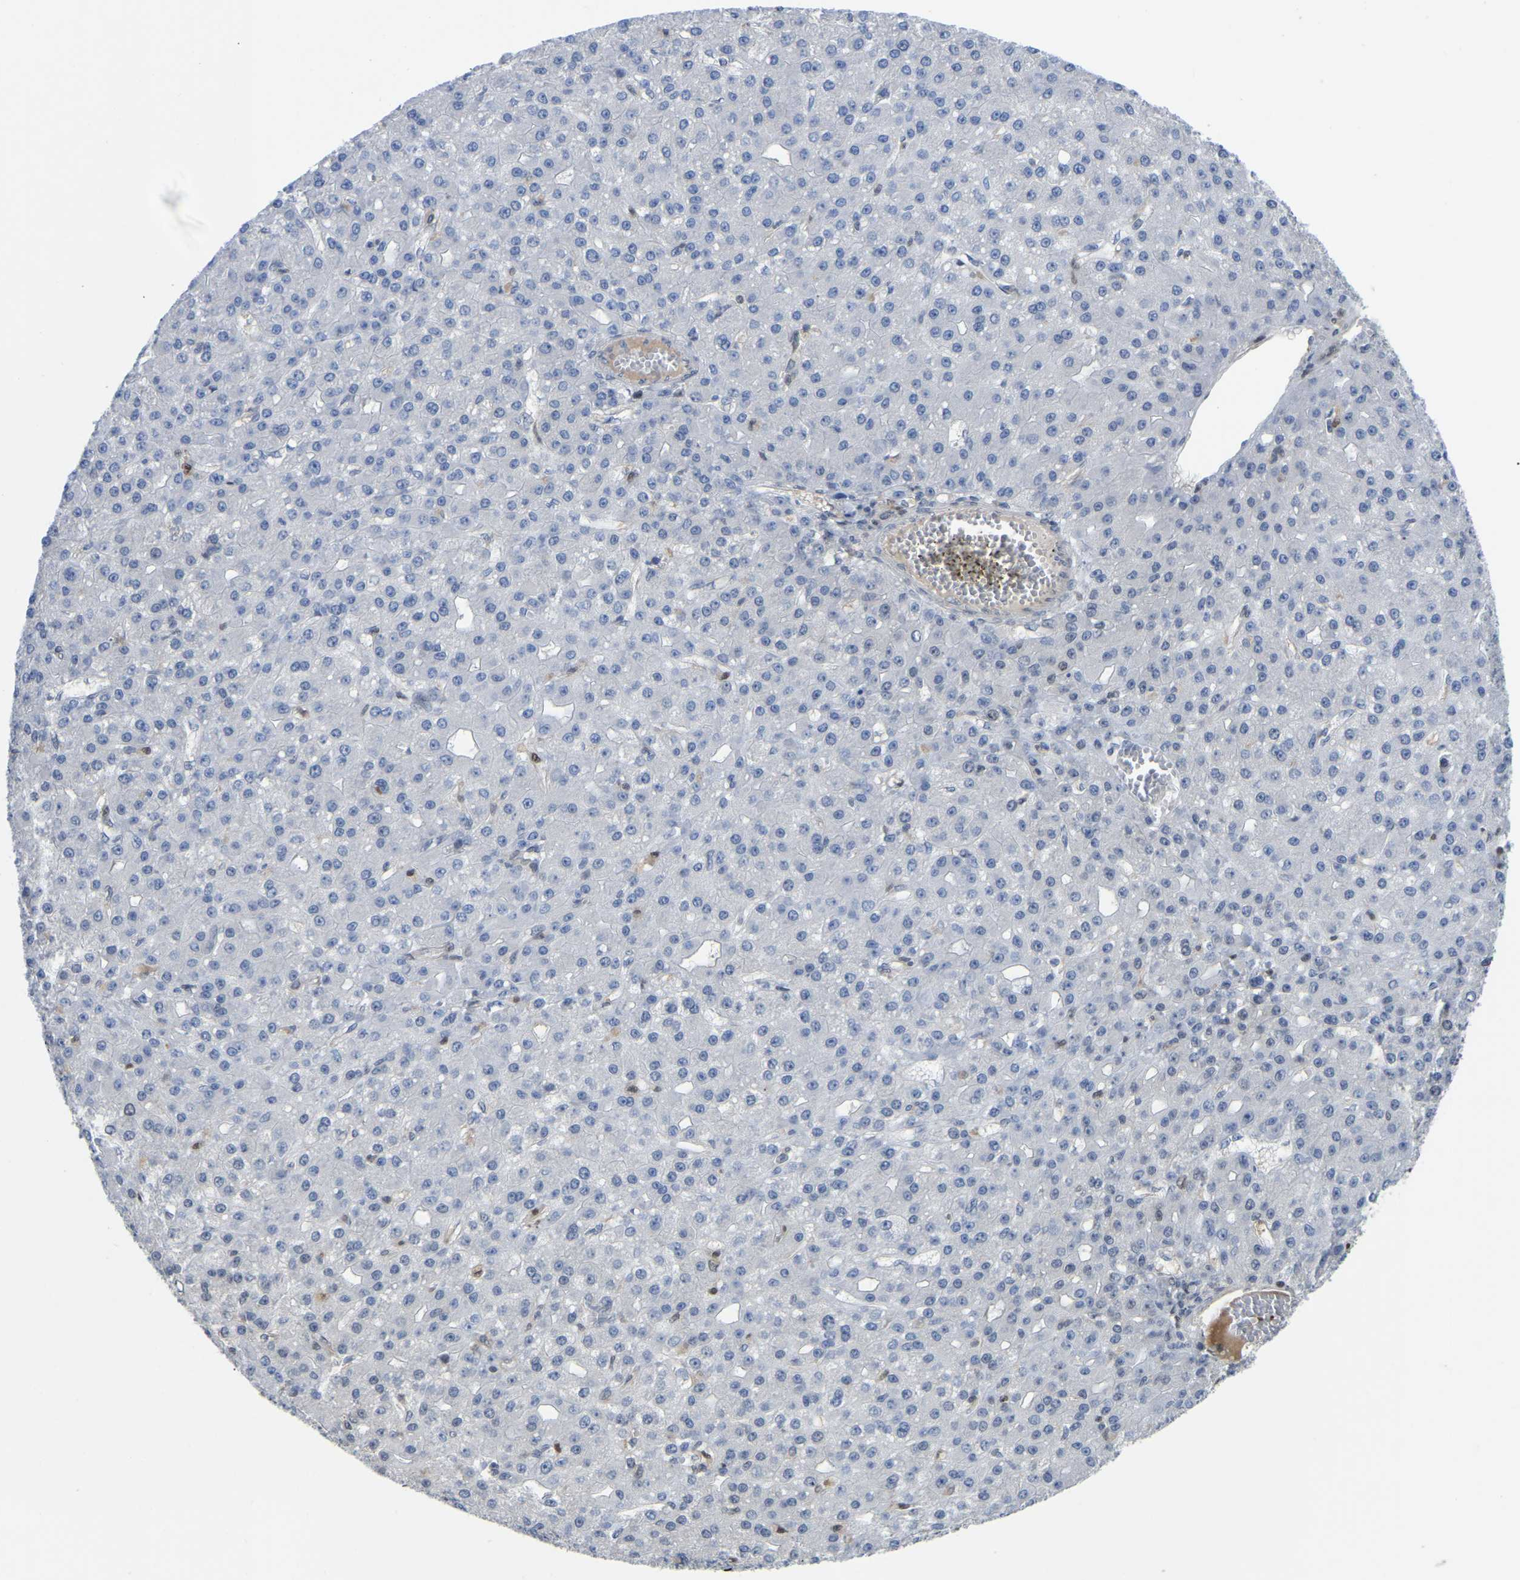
{"staining": {"intensity": "negative", "quantity": "none", "location": "none"}, "tissue": "liver cancer", "cell_type": "Tumor cells", "image_type": "cancer", "snomed": [{"axis": "morphology", "description": "Carcinoma, Hepatocellular, NOS"}, {"axis": "topography", "description": "Liver"}], "caption": "Immunohistochemistry (IHC) photomicrograph of liver cancer stained for a protein (brown), which shows no positivity in tumor cells. (DAB immunohistochemistry with hematoxylin counter stain).", "gene": "KLRG2", "patient": {"sex": "male", "age": 67}}